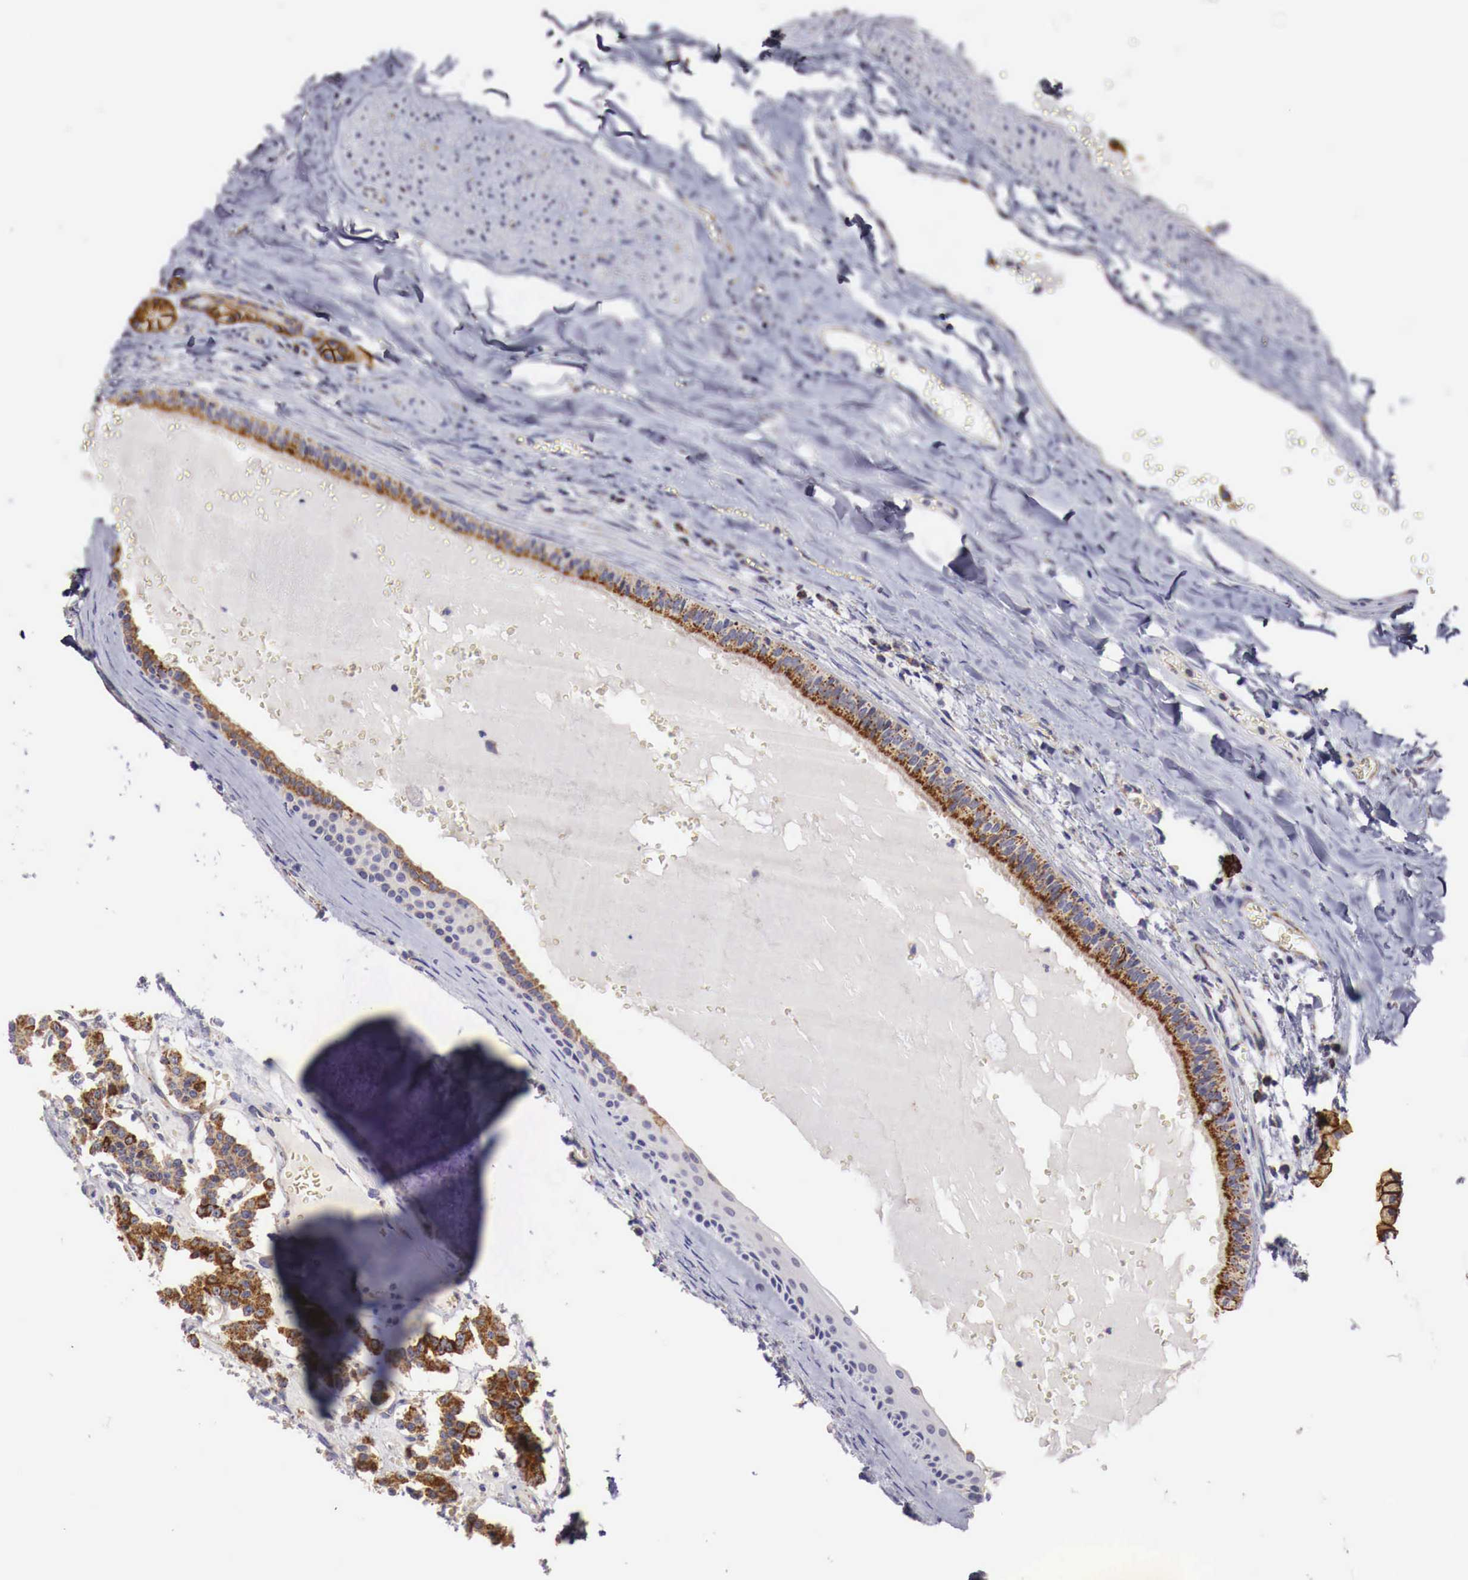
{"staining": {"intensity": "moderate", "quantity": ">75%", "location": "cytoplasmic/membranous"}, "tissue": "carcinoid", "cell_type": "Tumor cells", "image_type": "cancer", "snomed": [{"axis": "morphology", "description": "Carcinoid, malignant, NOS"}, {"axis": "topography", "description": "Bronchus"}], "caption": "Immunohistochemistry (IHC) staining of carcinoid, which reveals medium levels of moderate cytoplasmic/membranous positivity in about >75% of tumor cells indicating moderate cytoplasmic/membranous protein staining. The staining was performed using DAB (brown) for protein detection and nuclei were counterstained in hematoxylin (blue).", "gene": "XPNPEP3", "patient": {"sex": "male", "age": 55}}